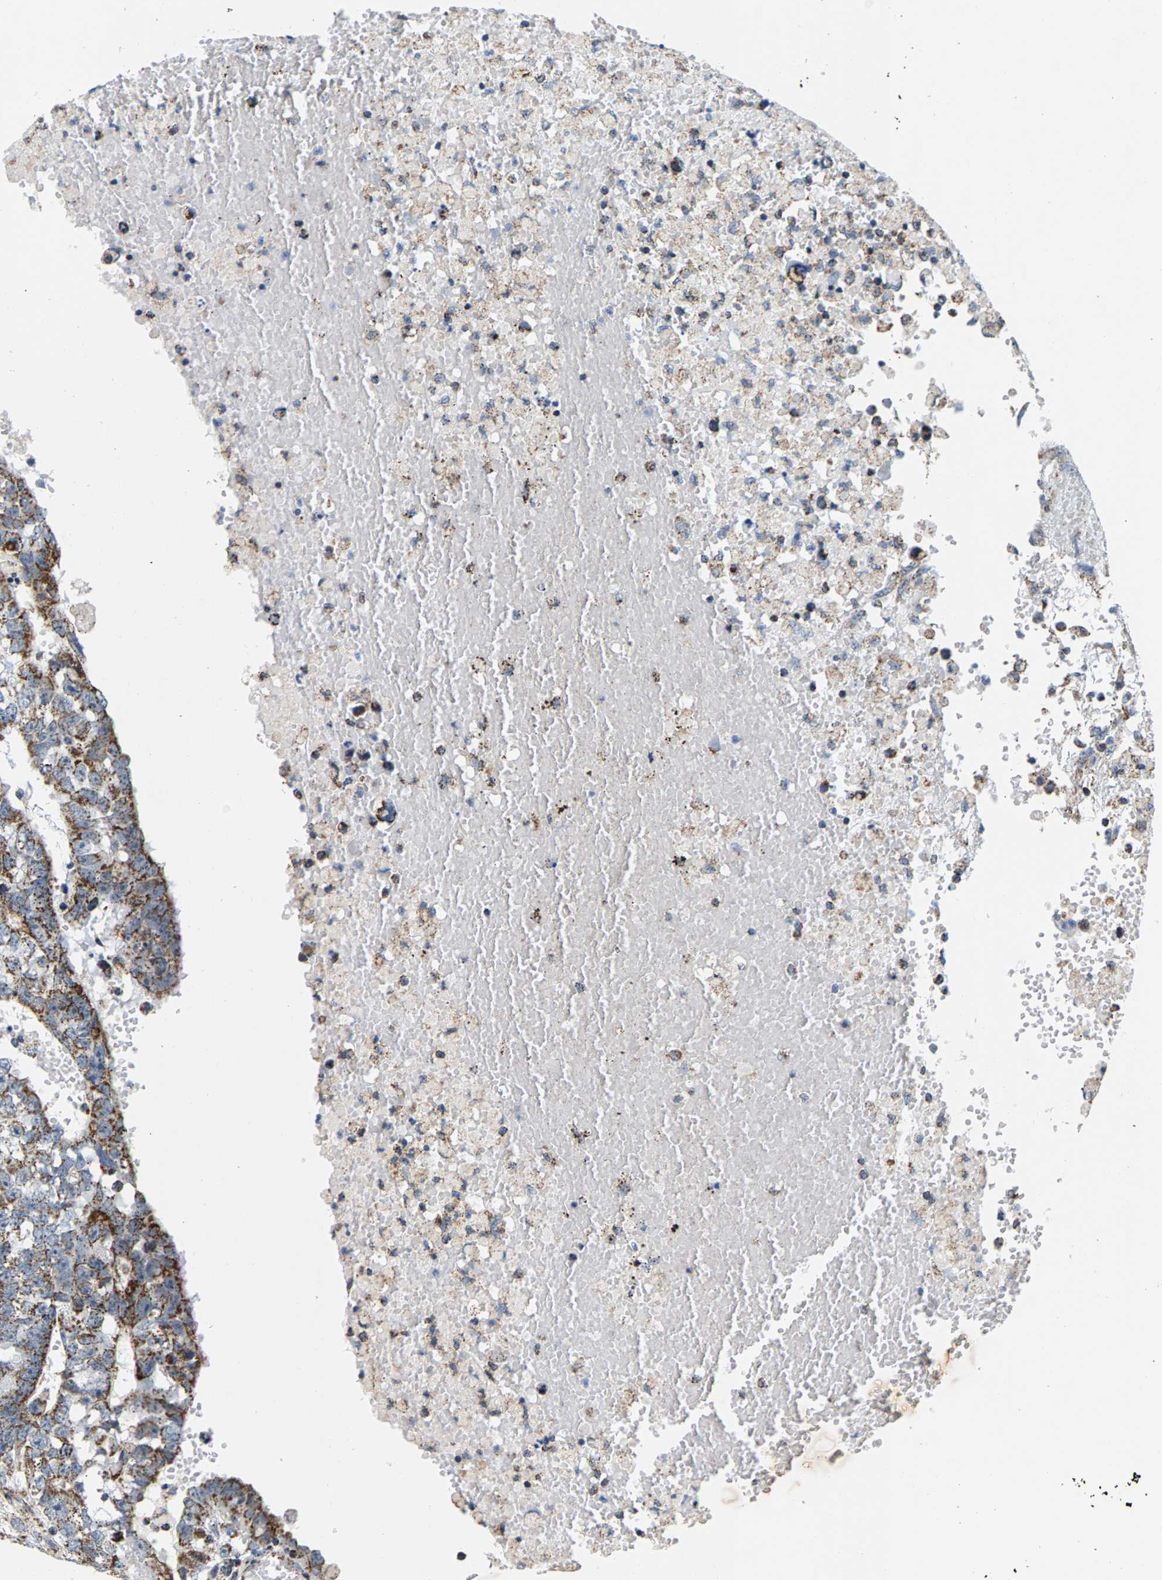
{"staining": {"intensity": "moderate", "quantity": ">75%", "location": "cytoplasmic/membranous"}, "tissue": "testis cancer", "cell_type": "Tumor cells", "image_type": "cancer", "snomed": [{"axis": "morphology", "description": "Carcinoma, Embryonal, NOS"}, {"axis": "topography", "description": "Testis"}], "caption": "High-power microscopy captured an IHC image of testis cancer (embryonal carcinoma), revealing moderate cytoplasmic/membranous positivity in approximately >75% of tumor cells.", "gene": "PDE1A", "patient": {"sex": "male", "age": 25}}